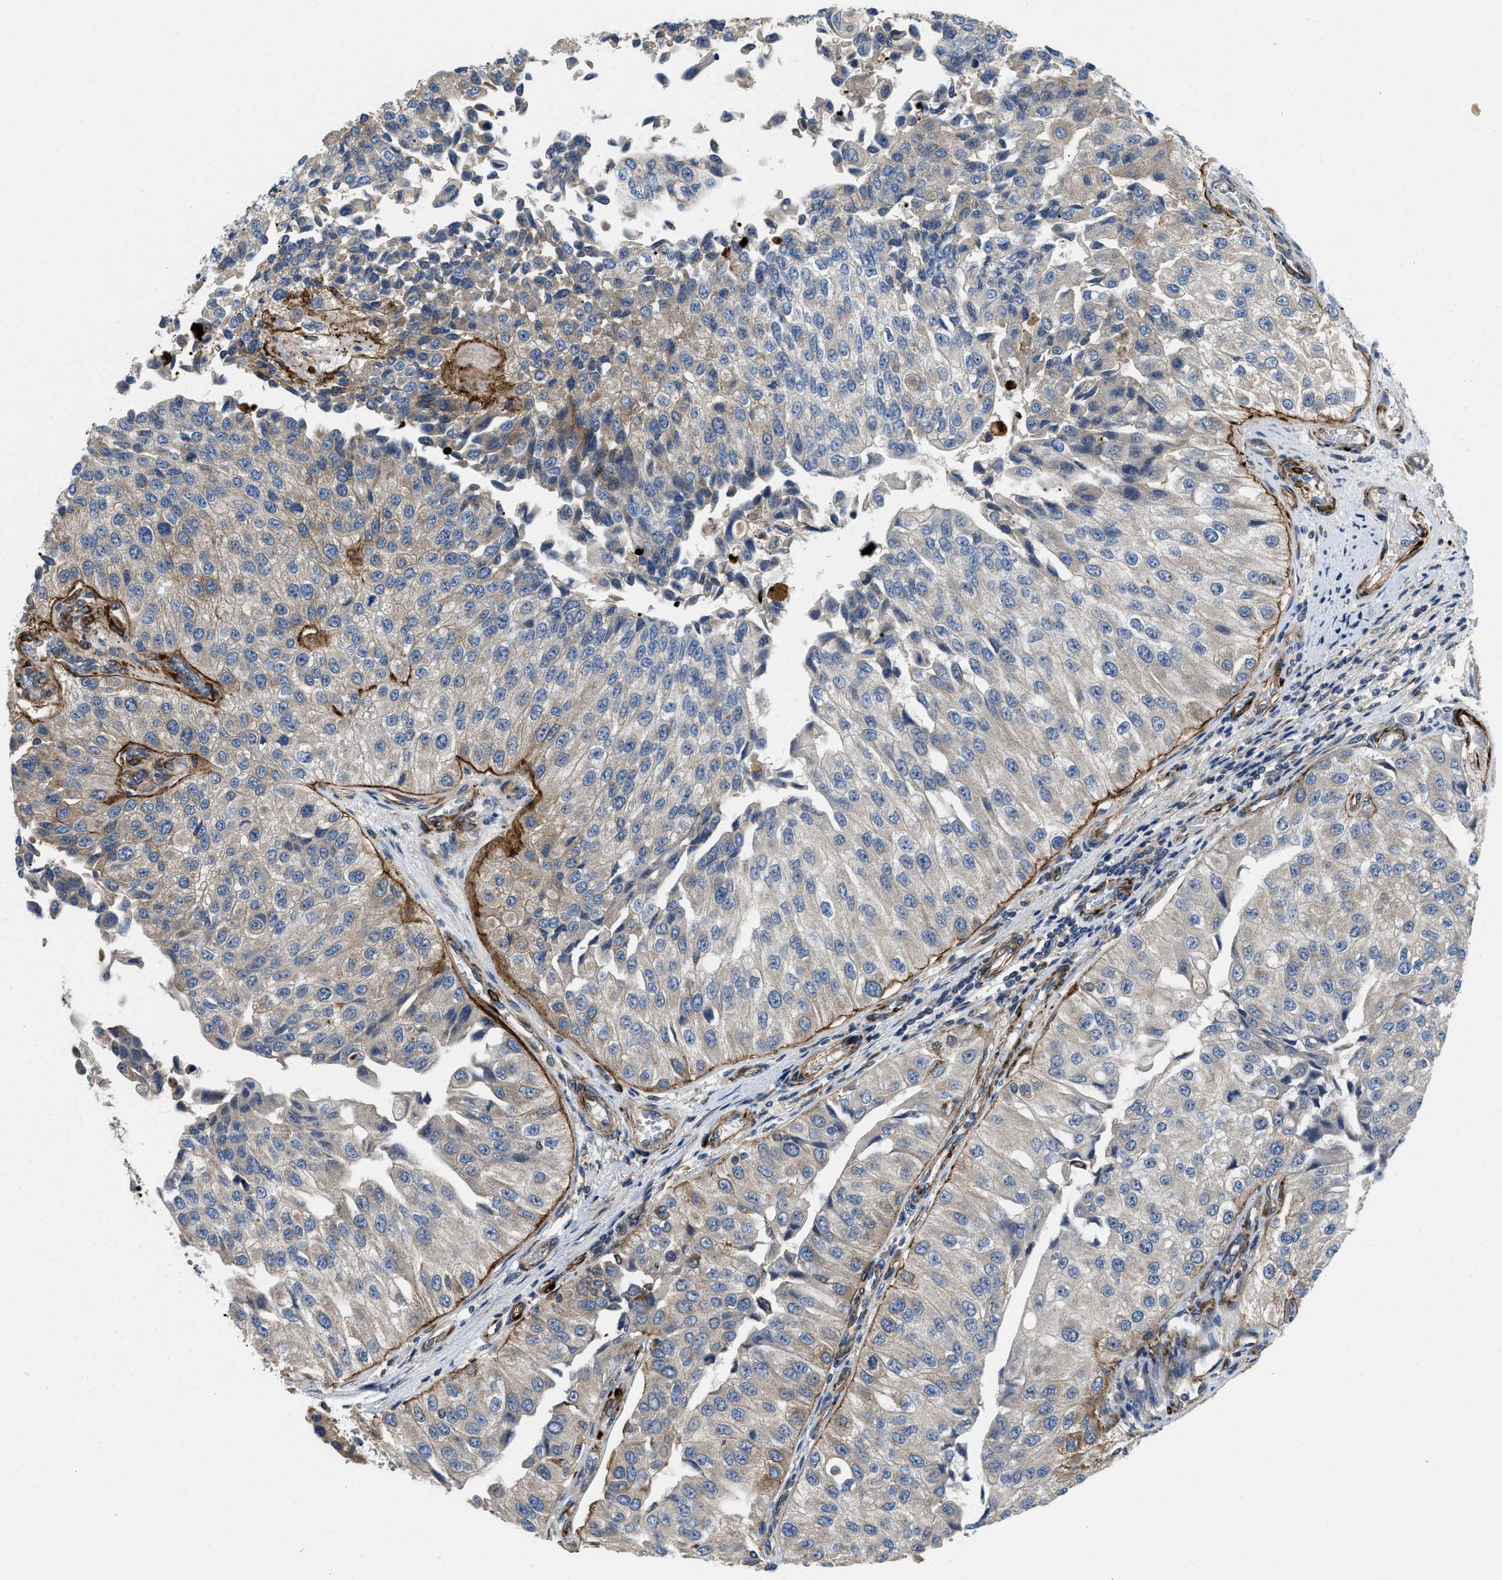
{"staining": {"intensity": "weak", "quantity": "<25%", "location": "cytoplasmic/membranous"}, "tissue": "urothelial cancer", "cell_type": "Tumor cells", "image_type": "cancer", "snomed": [{"axis": "morphology", "description": "Urothelial carcinoma, High grade"}, {"axis": "topography", "description": "Kidney"}, {"axis": "topography", "description": "Urinary bladder"}], "caption": "Protein analysis of urothelial cancer displays no significant expression in tumor cells.", "gene": "ZNF599", "patient": {"sex": "male", "age": 77}}